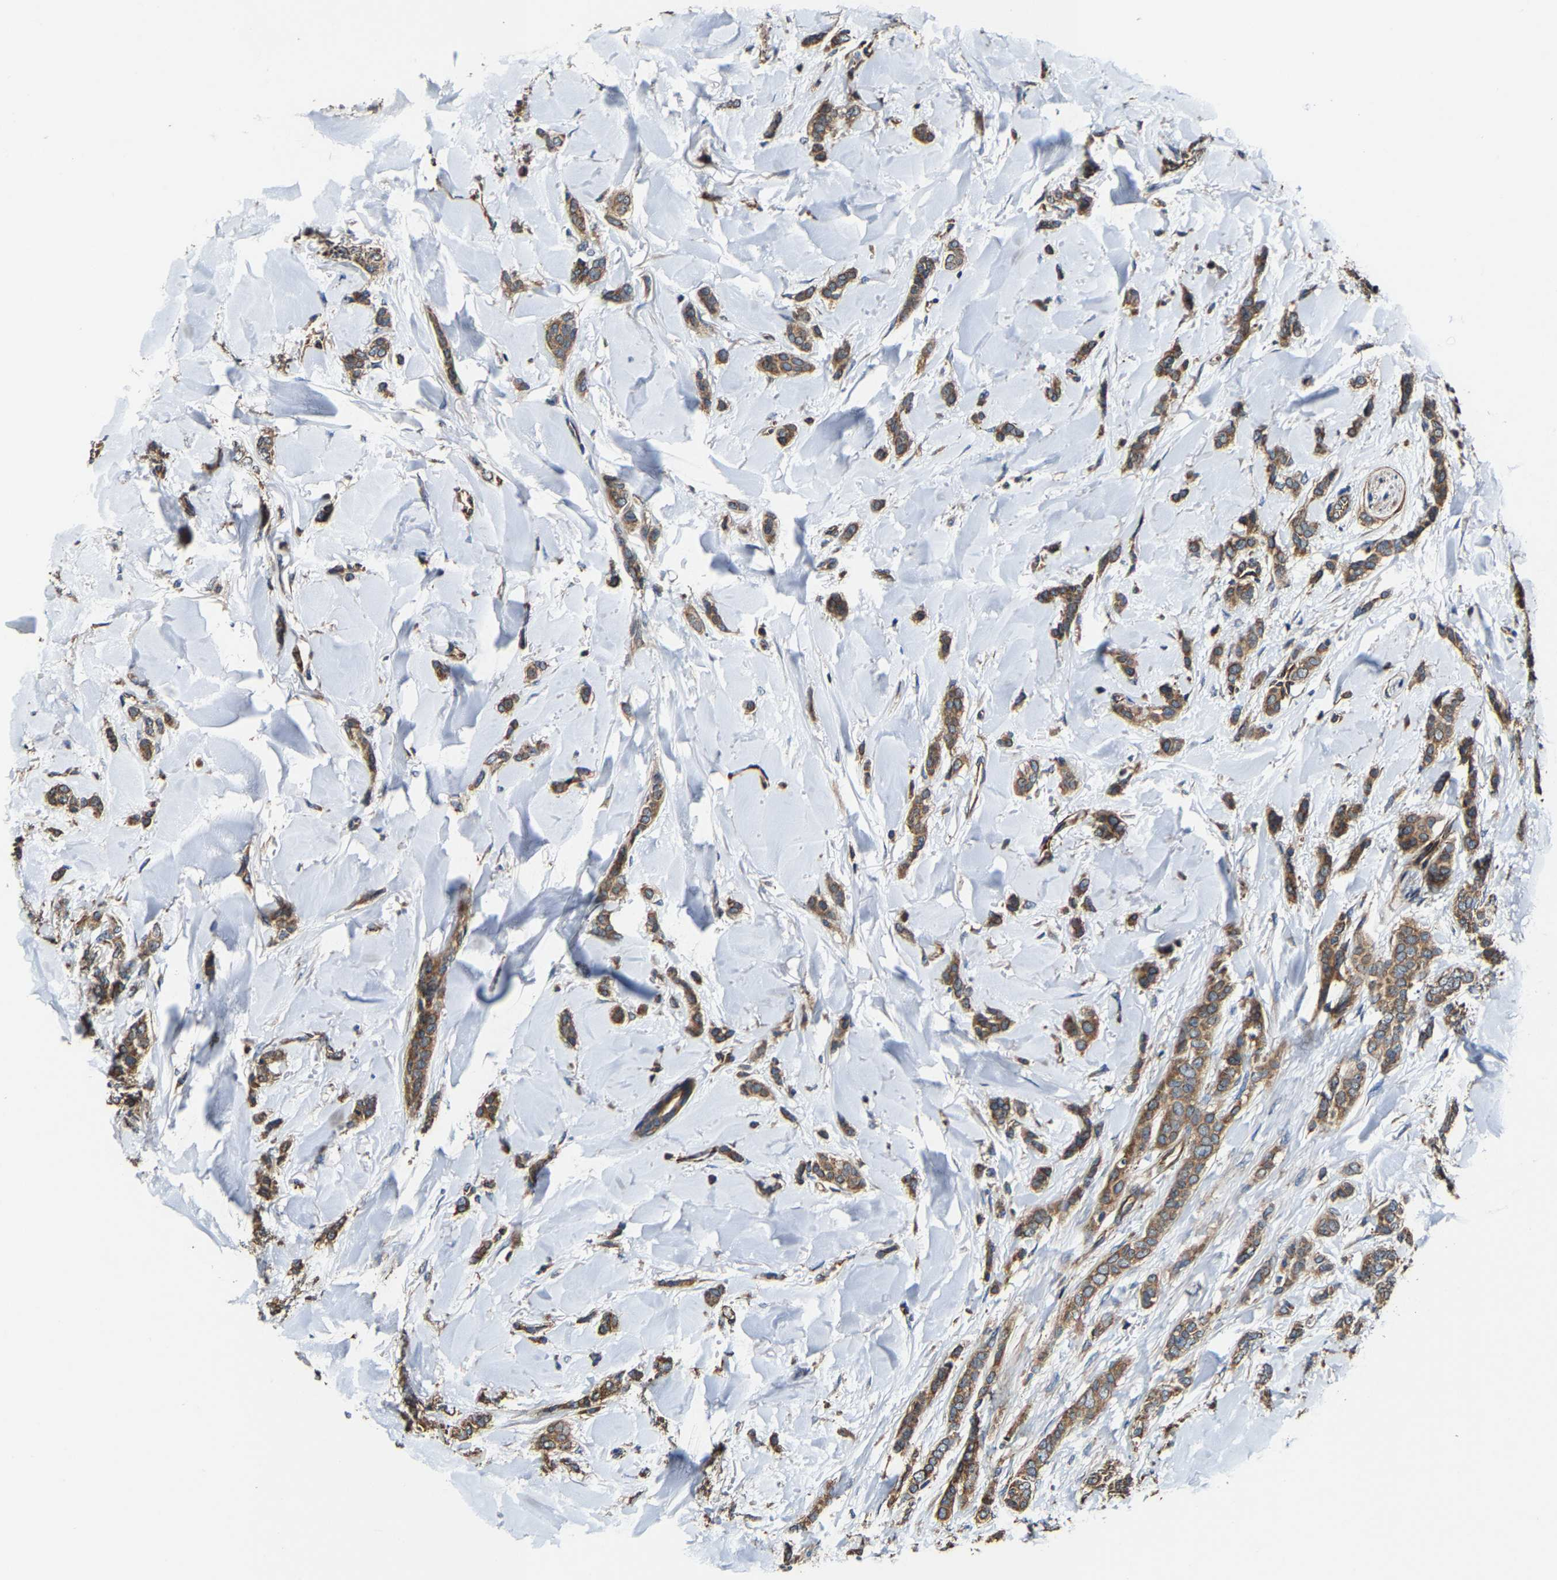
{"staining": {"intensity": "moderate", "quantity": ">75%", "location": "cytoplasmic/membranous"}, "tissue": "breast cancer", "cell_type": "Tumor cells", "image_type": "cancer", "snomed": [{"axis": "morphology", "description": "Lobular carcinoma"}, {"axis": "topography", "description": "Skin"}, {"axis": "topography", "description": "Breast"}], "caption": "Protein expression analysis of human lobular carcinoma (breast) reveals moderate cytoplasmic/membranous expression in approximately >75% of tumor cells. (DAB (3,3'-diaminobenzidine) IHC with brightfield microscopy, high magnification).", "gene": "GFRA3", "patient": {"sex": "female", "age": 46}}